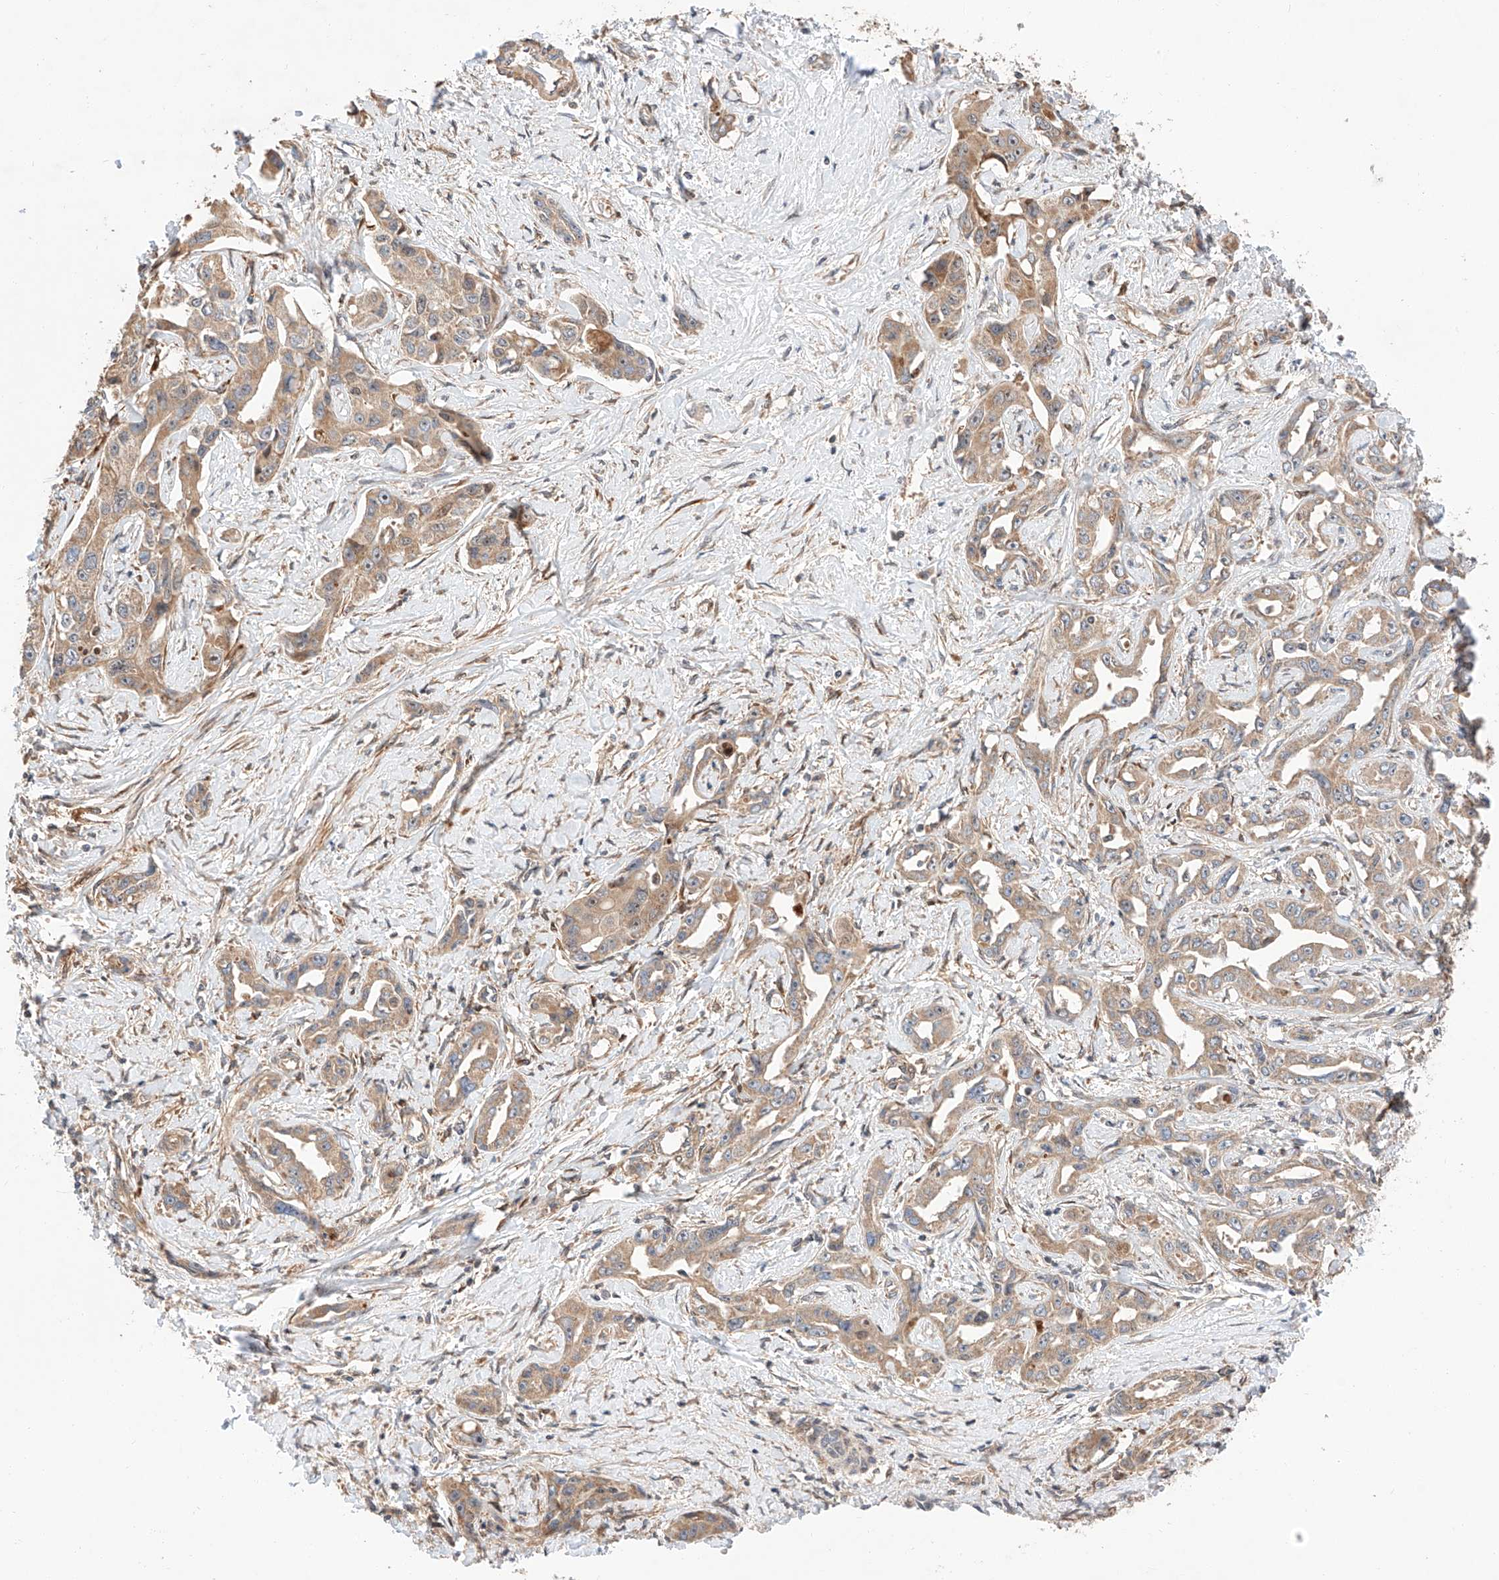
{"staining": {"intensity": "weak", "quantity": ">75%", "location": "cytoplasmic/membranous"}, "tissue": "liver cancer", "cell_type": "Tumor cells", "image_type": "cancer", "snomed": [{"axis": "morphology", "description": "Cholangiocarcinoma"}, {"axis": "topography", "description": "Liver"}], "caption": "Weak cytoplasmic/membranous positivity for a protein is present in approximately >75% of tumor cells of cholangiocarcinoma (liver) using immunohistochemistry.", "gene": "RAB23", "patient": {"sex": "male", "age": 59}}